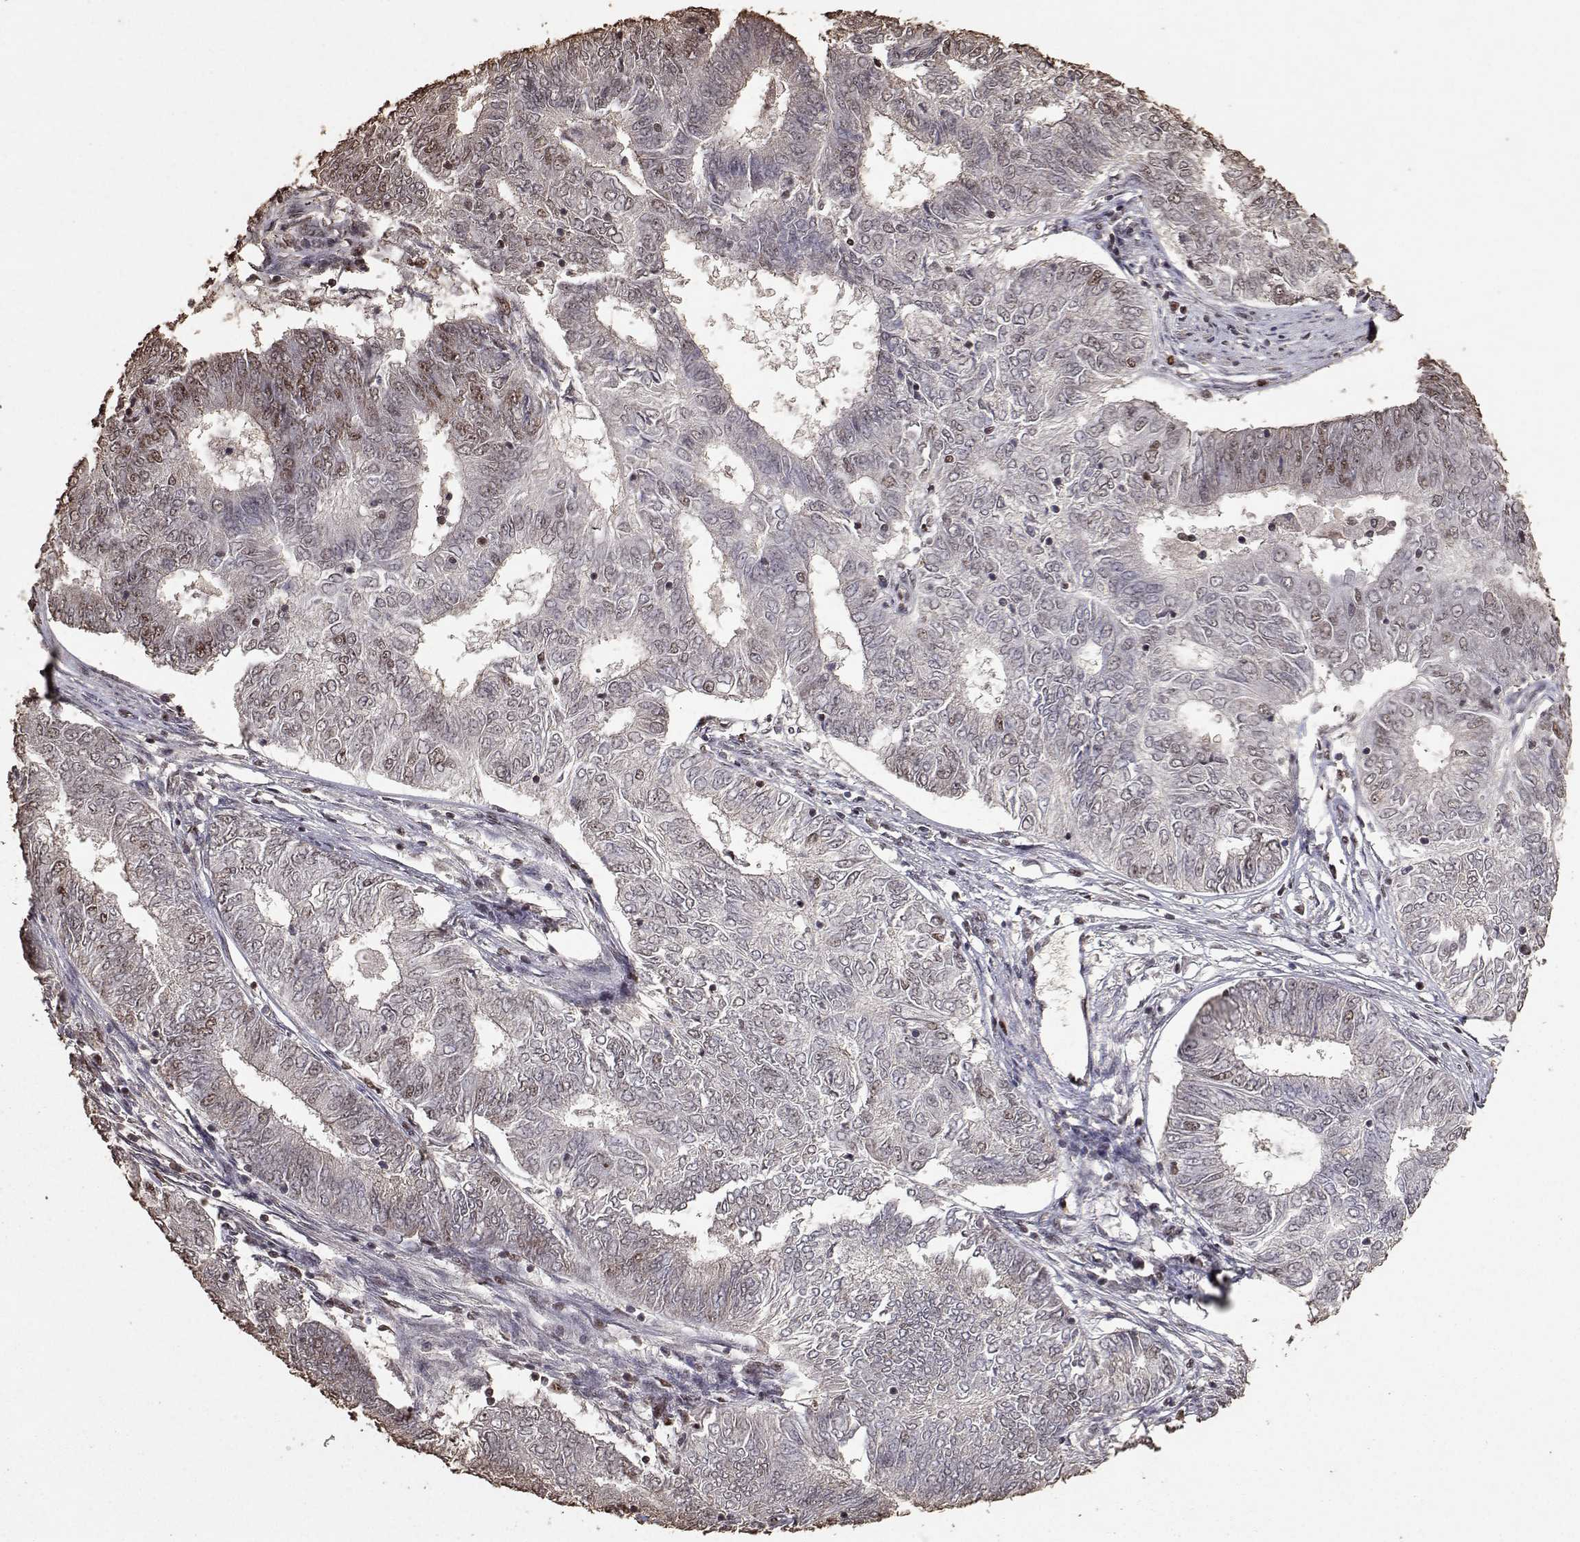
{"staining": {"intensity": "moderate", "quantity": "25%-75%", "location": "nuclear"}, "tissue": "endometrial cancer", "cell_type": "Tumor cells", "image_type": "cancer", "snomed": [{"axis": "morphology", "description": "Adenocarcinoma, NOS"}, {"axis": "topography", "description": "Endometrium"}], "caption": "IHC (DAB) staining of endometrial cancer (adenocarcinoma) demonstrates moderate nuclear protein positivity in approximately 25%-75% of tumor cells.", "gene": "TOE1", "patient": {"sex": "female", "age": 62}}